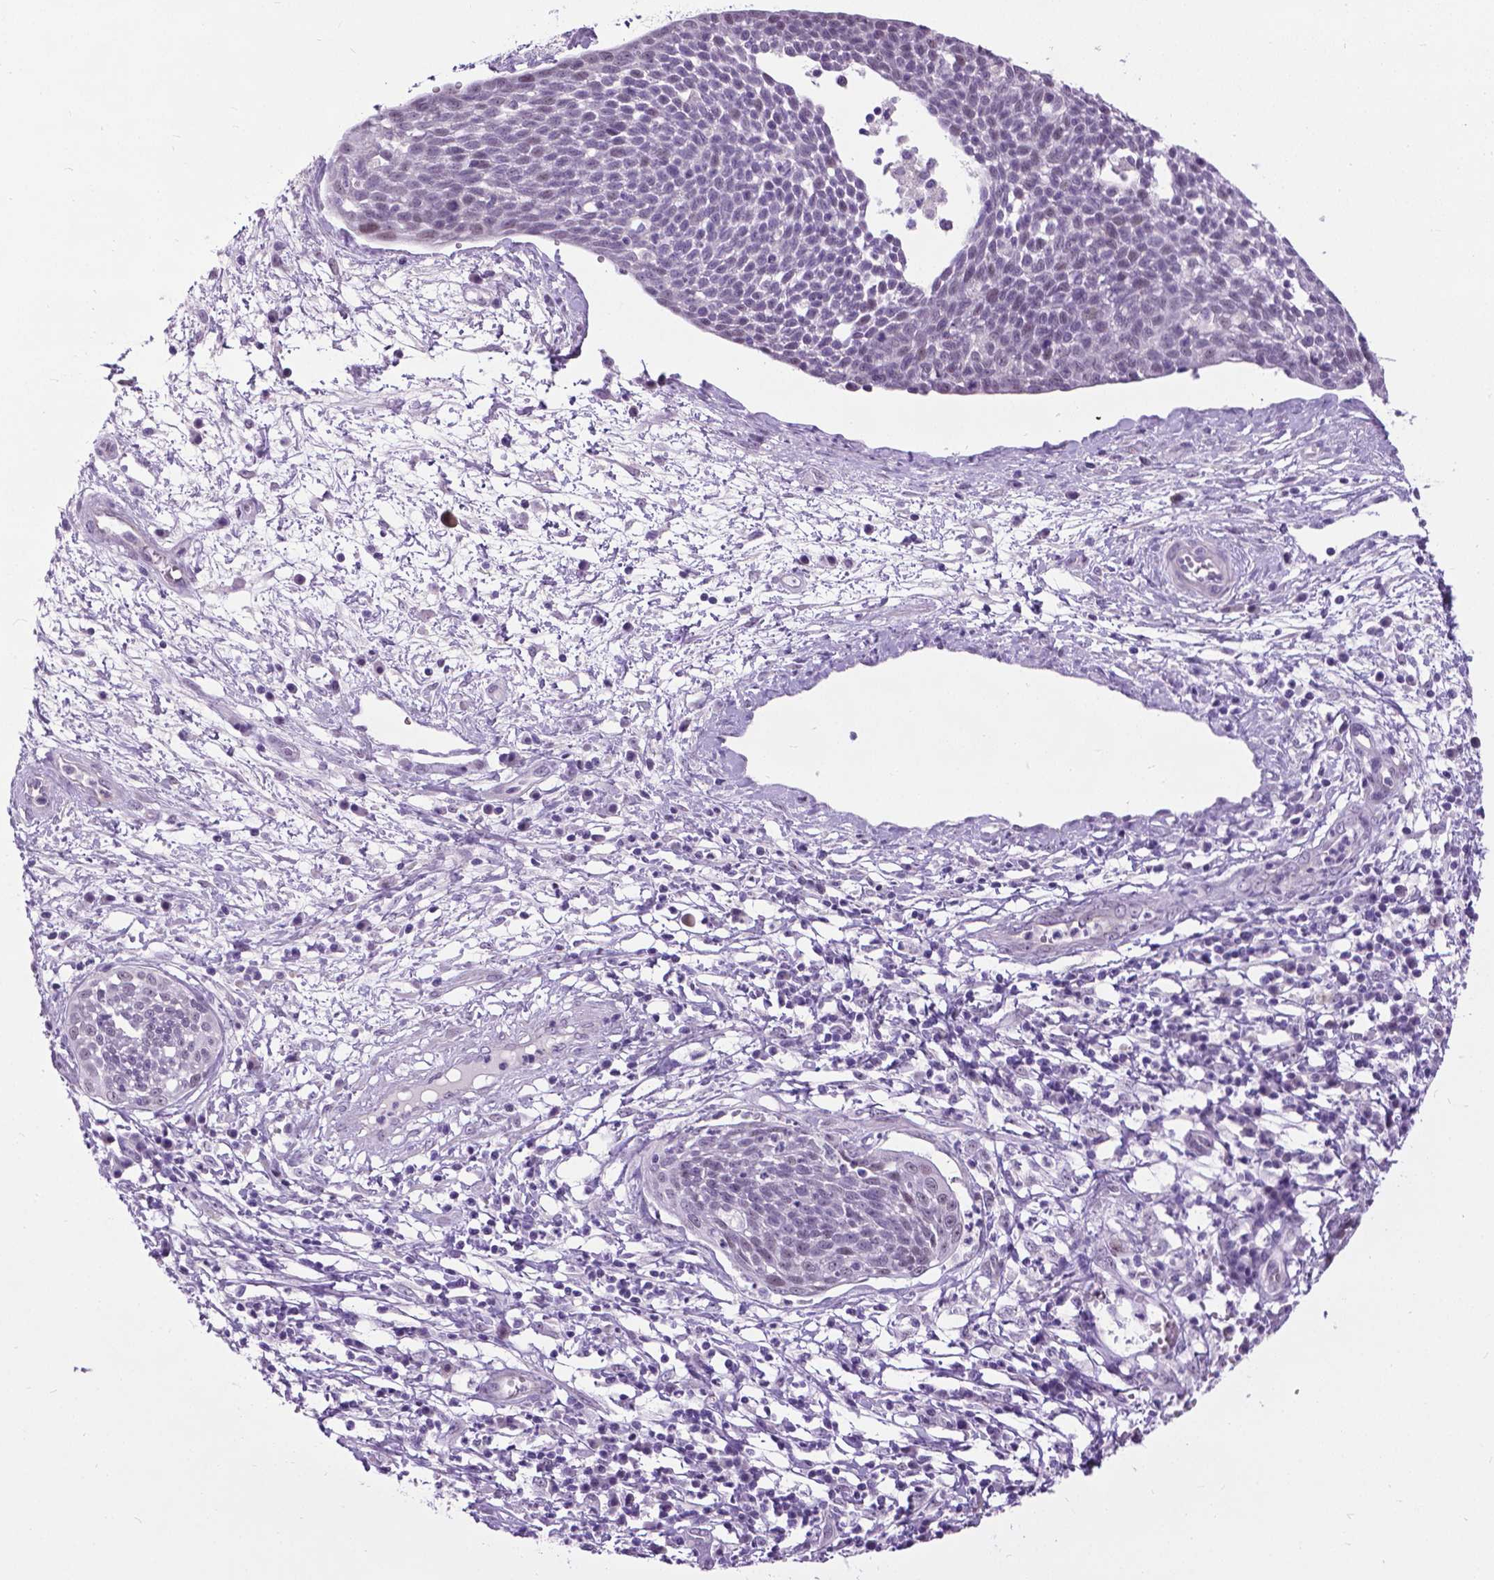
{"staining": {"intensity": "negative", "quantity": "none", "location": "none"}, "tissue": "cervical cancer", "cell_type": "Tumor cells", "image_type": "cancer", "snomed": [{"axis": "morphology", "description": "Squamous cell carcinoma, NOS"}, {"axis": "topography", "description": "Cervix"}], "caption": "Tumor cells are negative for brown protein staining in cervical cancer.", "gene": "PROB1", "patient": {"sex": "female", "age": 34}}